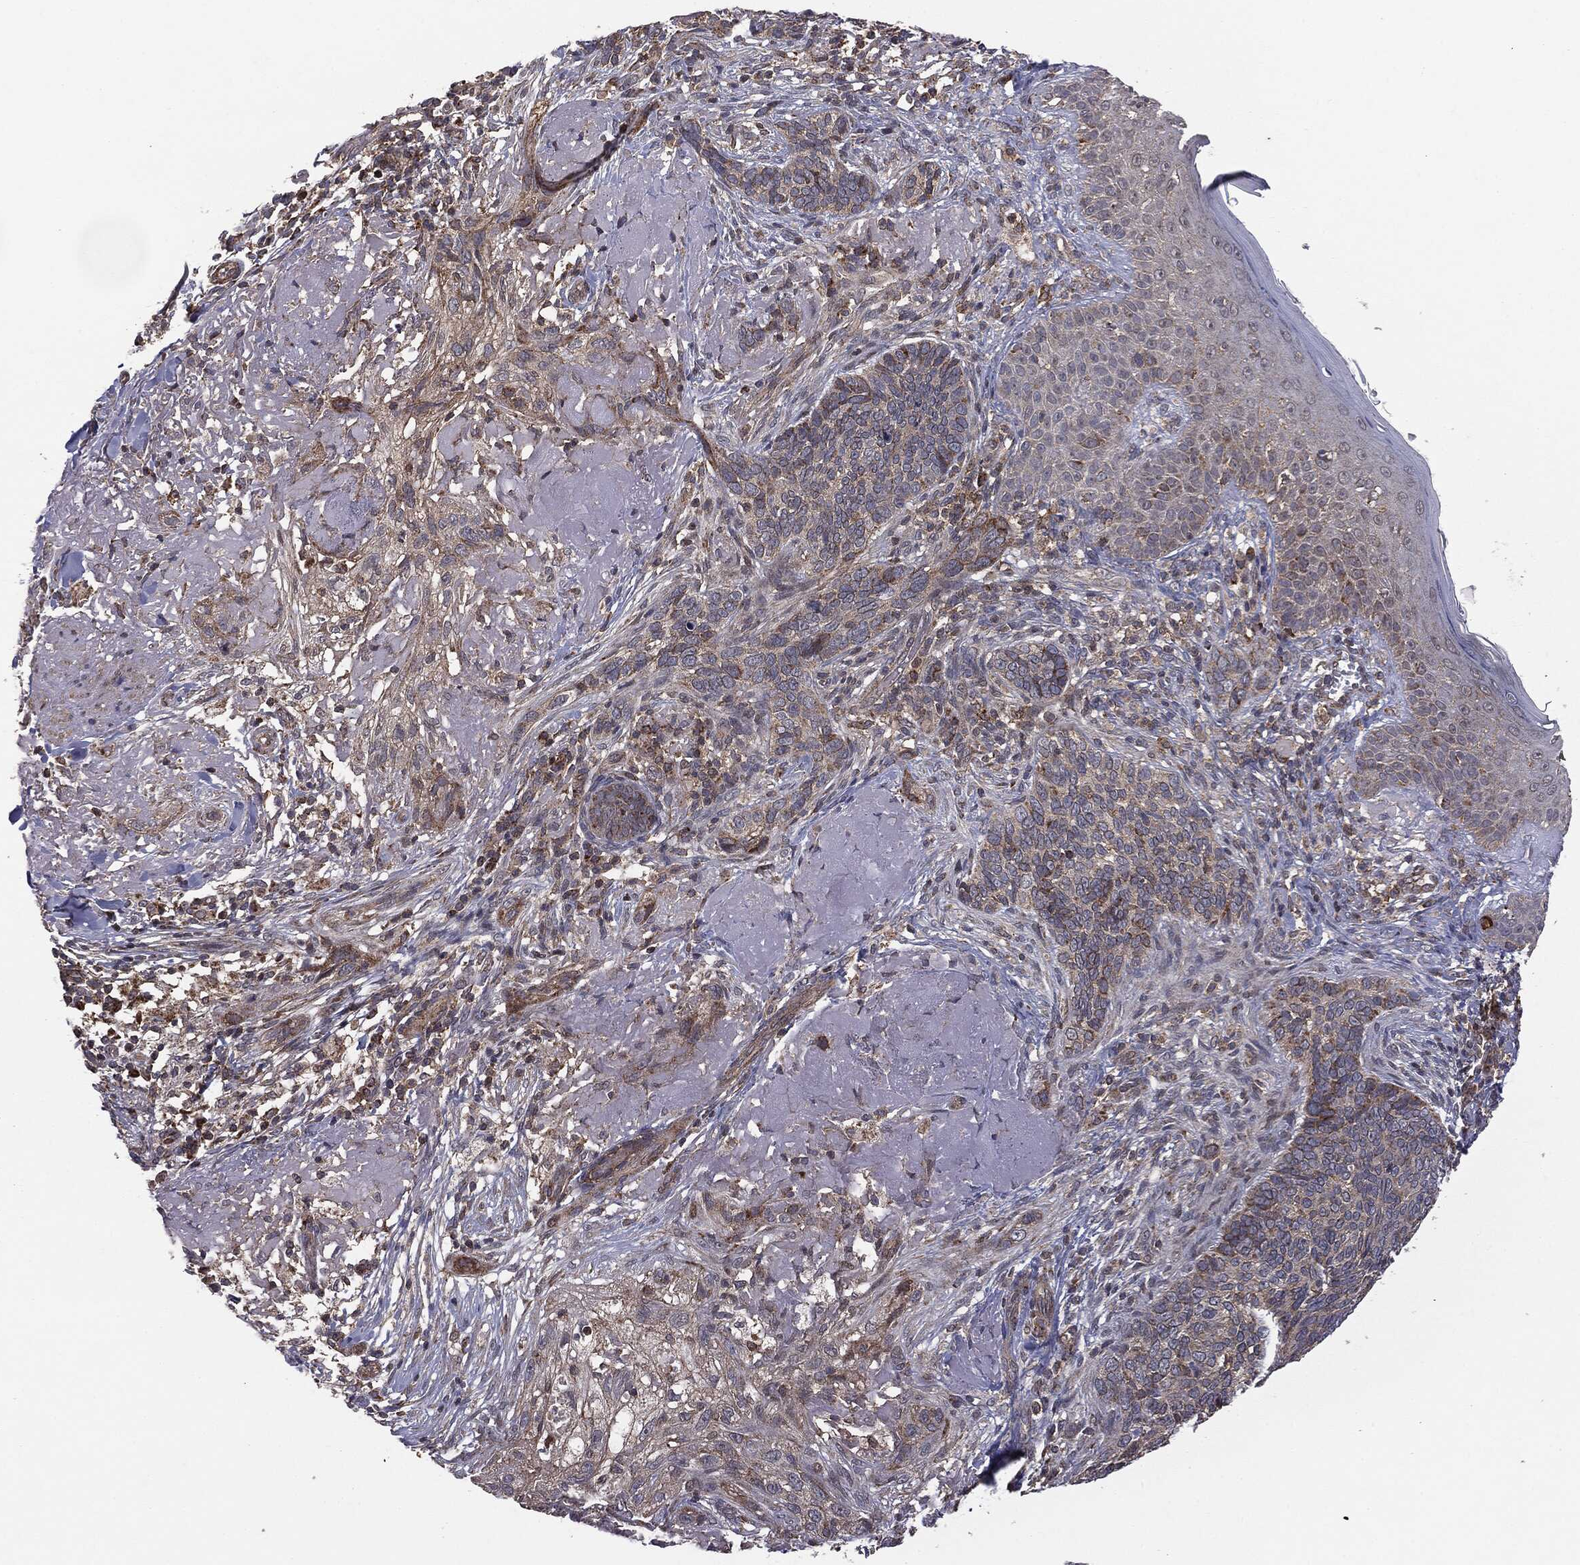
{"staining": {"intensity": "weak", "quantity": ">75%", "location": "cytoplasmic/membranous"}, "tissue": "skin cancer", "cell_type": "Tumor cells", "image_type": "cancer", "snomed": [{"axis": "morphology", "description": "Basal cell carcinoma"}, {"axis": "topography", "description": "Skin"}], "caption": "IHC histopathology image of skin cancer (basal cell carcinoma) stained for a protein (brown), which demonstrates low levels of weak cytoplasmic/membranous expression in about >75% of tumor cells.", "gene": "MTOR", "patient": {"sex": "male", "age": 91}}